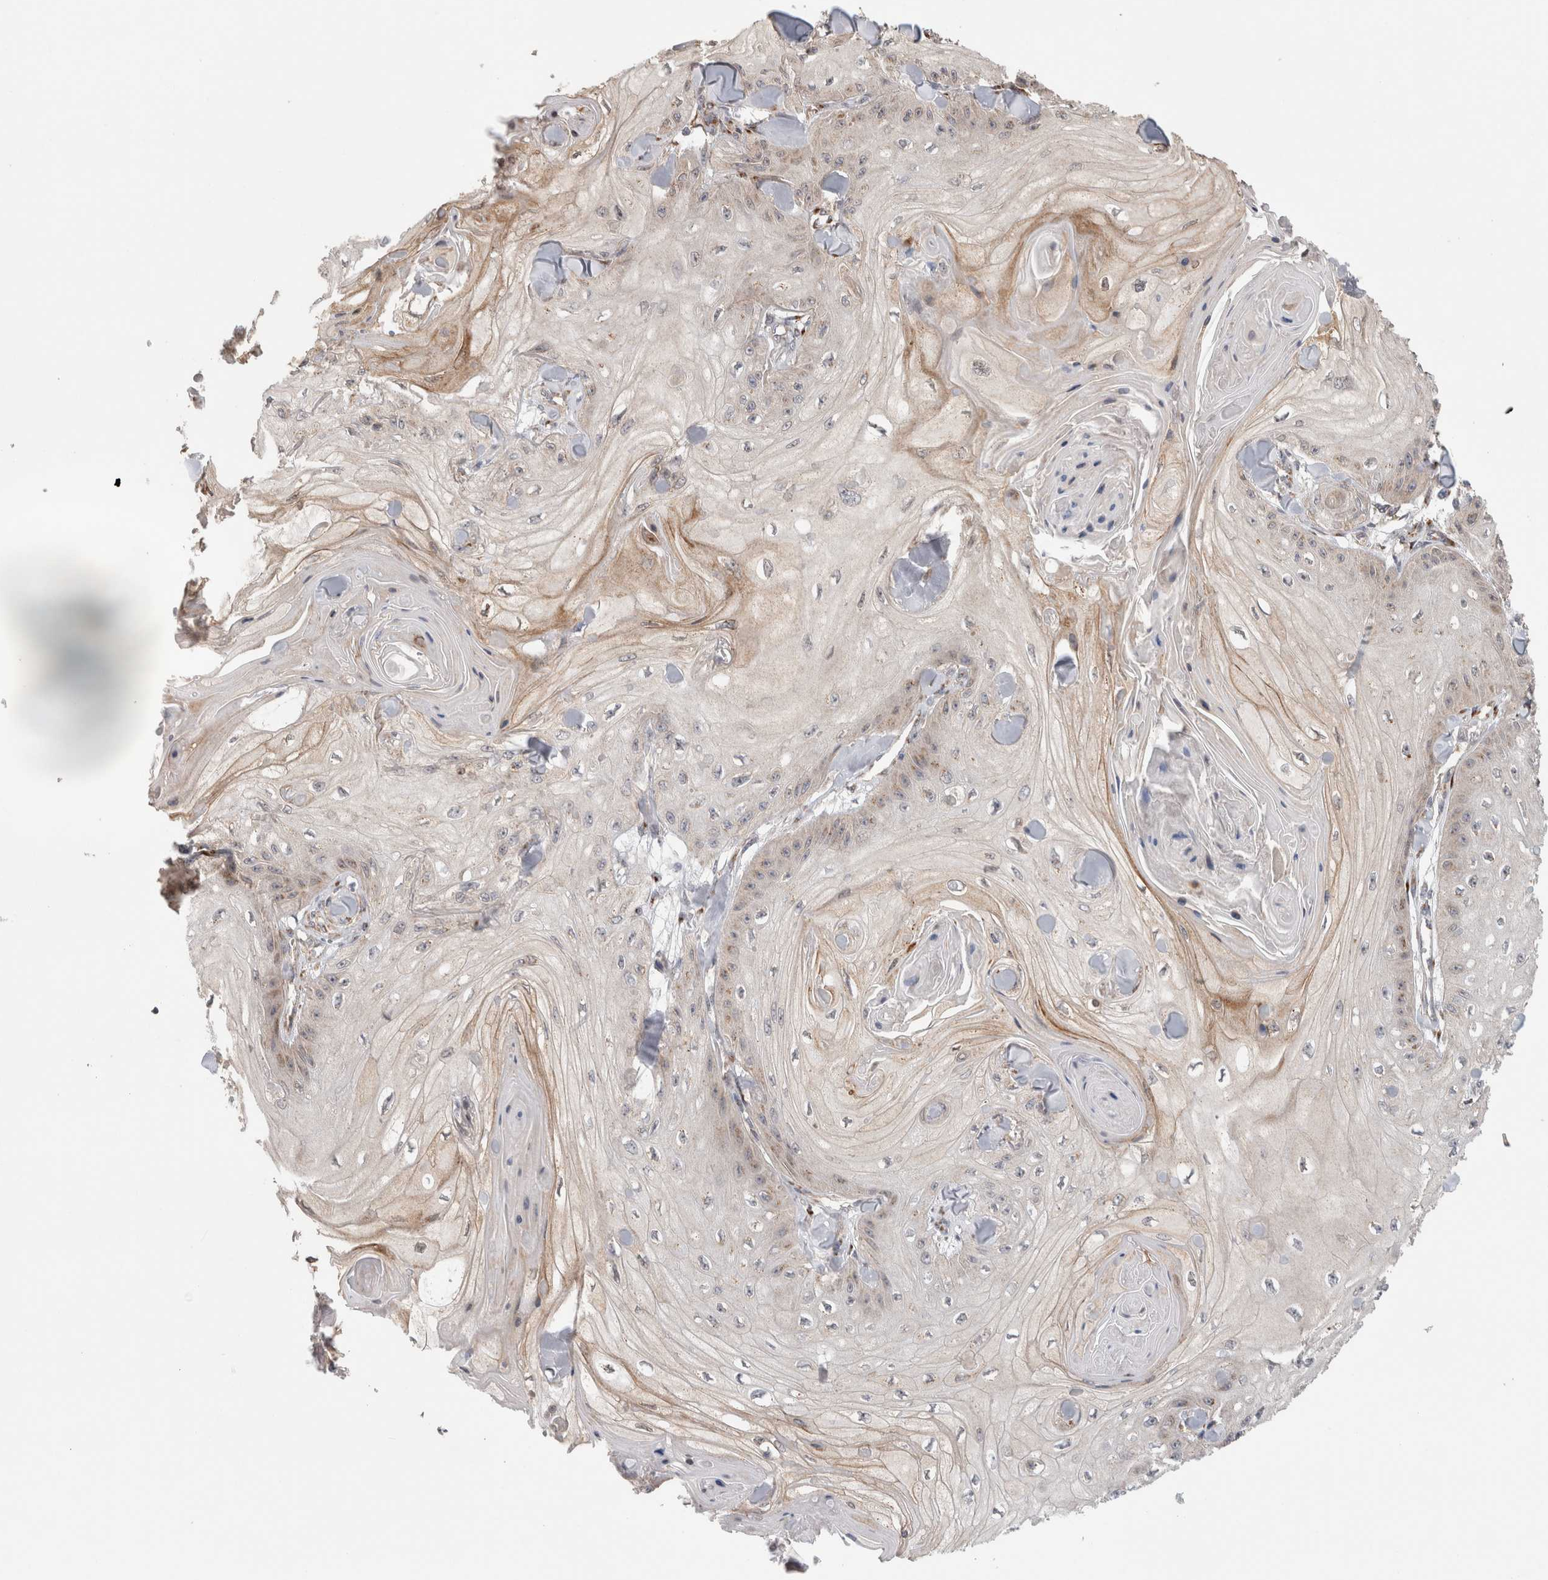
{"staining": {"intensity": "moderate", "quantity": "<25%", "location": "cytoplasmic/membranous"}, "tissue": "skin cancer", "cell_type": "Tumor cells", "image_type": "cancer", "snomed": [{"axis": "morphology", "description": "Squamous cell carcinoma, NOS"}, {"axis": "topography", "description": "Skin"}], "caption": "IHC (DAB) staining of human skin cancer exhibits moderate cytoplasmic/membranous protein staining in approximately <25% of tumor cells.", "gene": "TRIM5", "patient": {"sex": "male", "age": 74}}